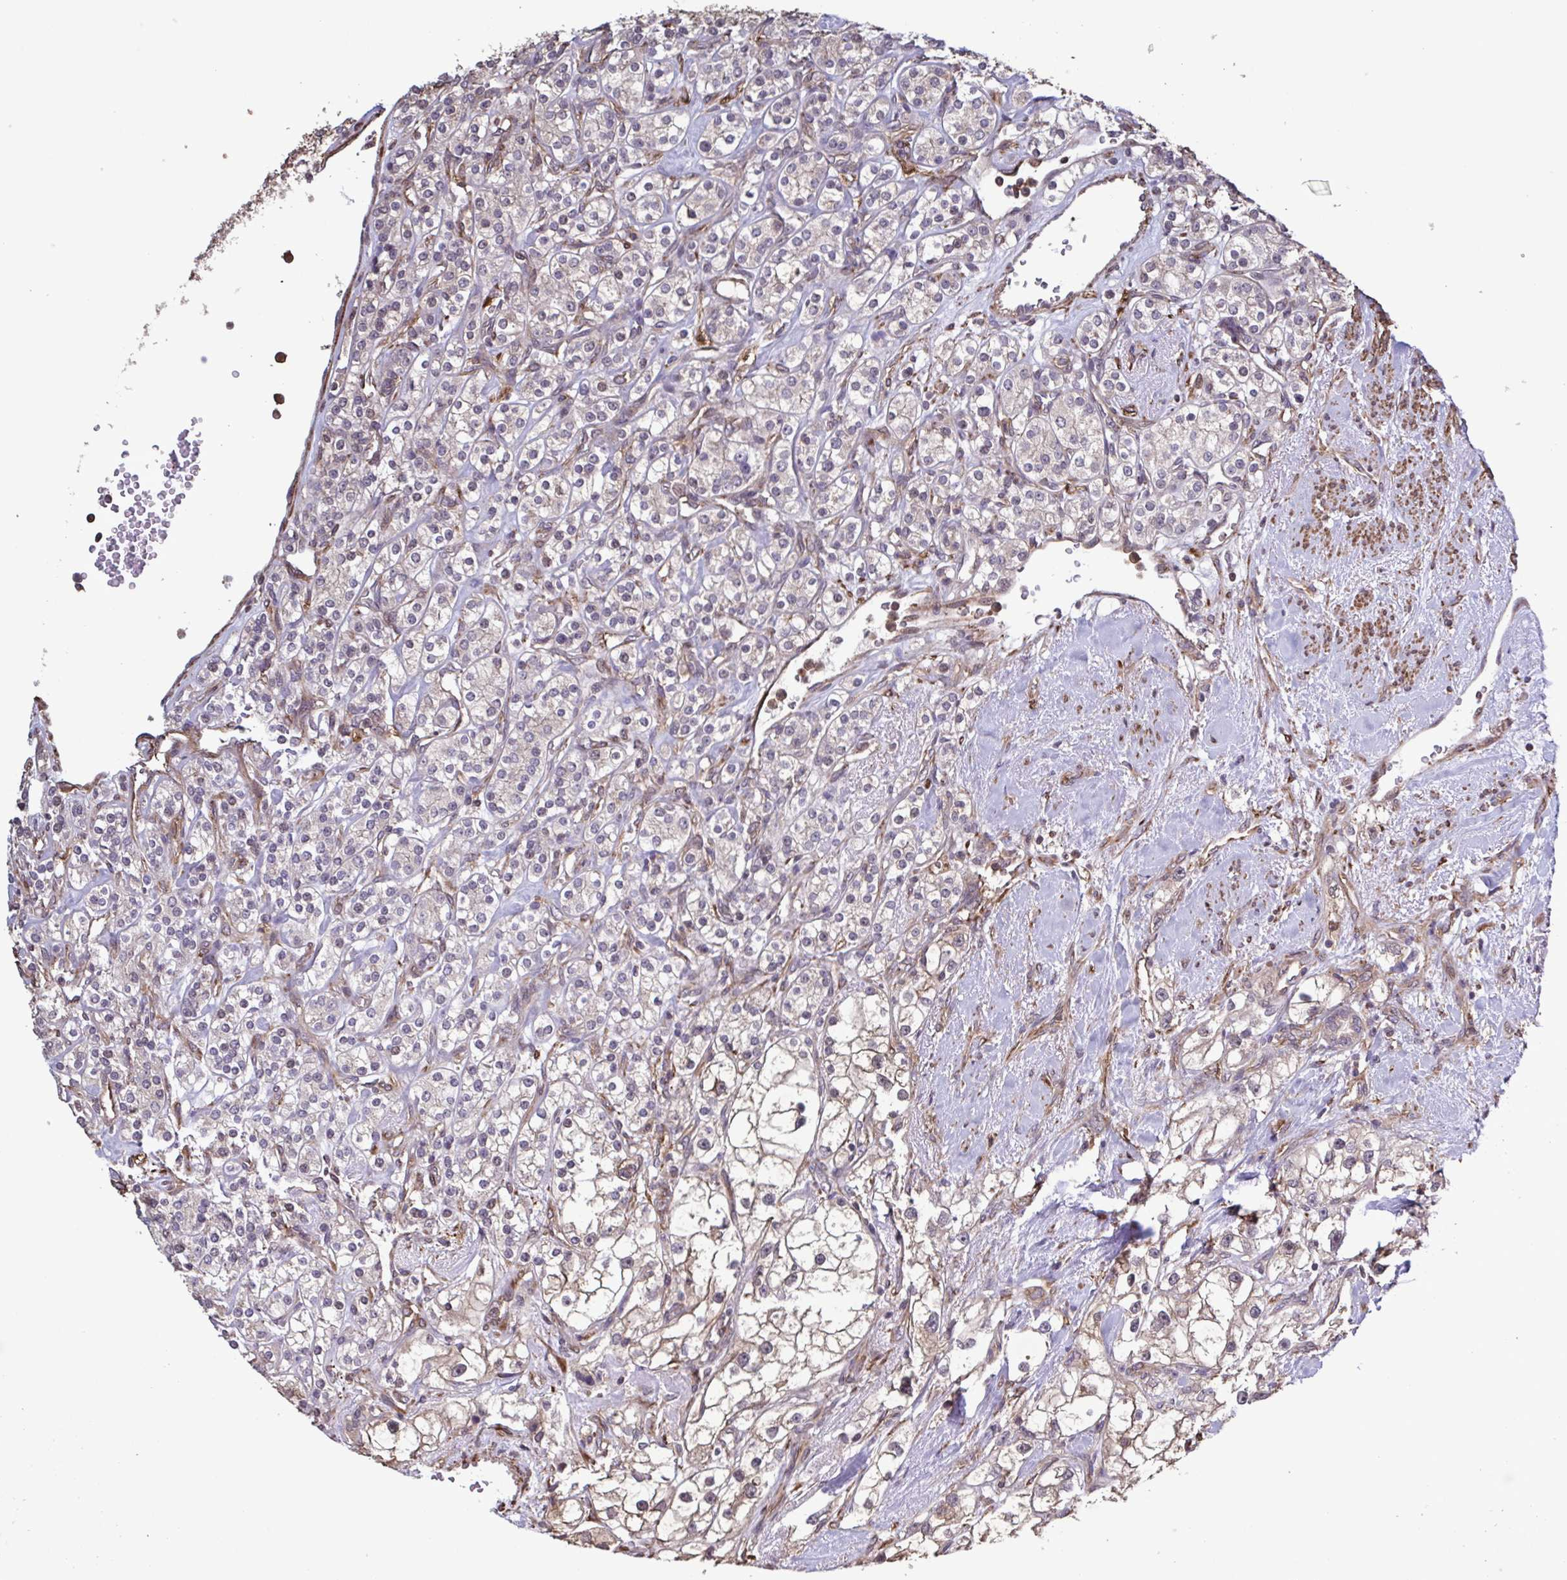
{"staining": {"intensity": "negative", "quantity": "none", "location": "none"}, "tissue": "renal cancer", "cell_type": "Tumor cells", "image_type": "cancer", "snomed": [{"axis": "morphology", "description": "Adenocarcinoma, NOS"}, {"axis": "topography", "description": "Kidney"}], "caption": "A high-resolution image shows immunohistochemistry (IHC) staining of renal cancer, which displays no significant staining in tumor cells.", "gene": "ZNF200", "patient": {"sex": "male", "age": 77}}